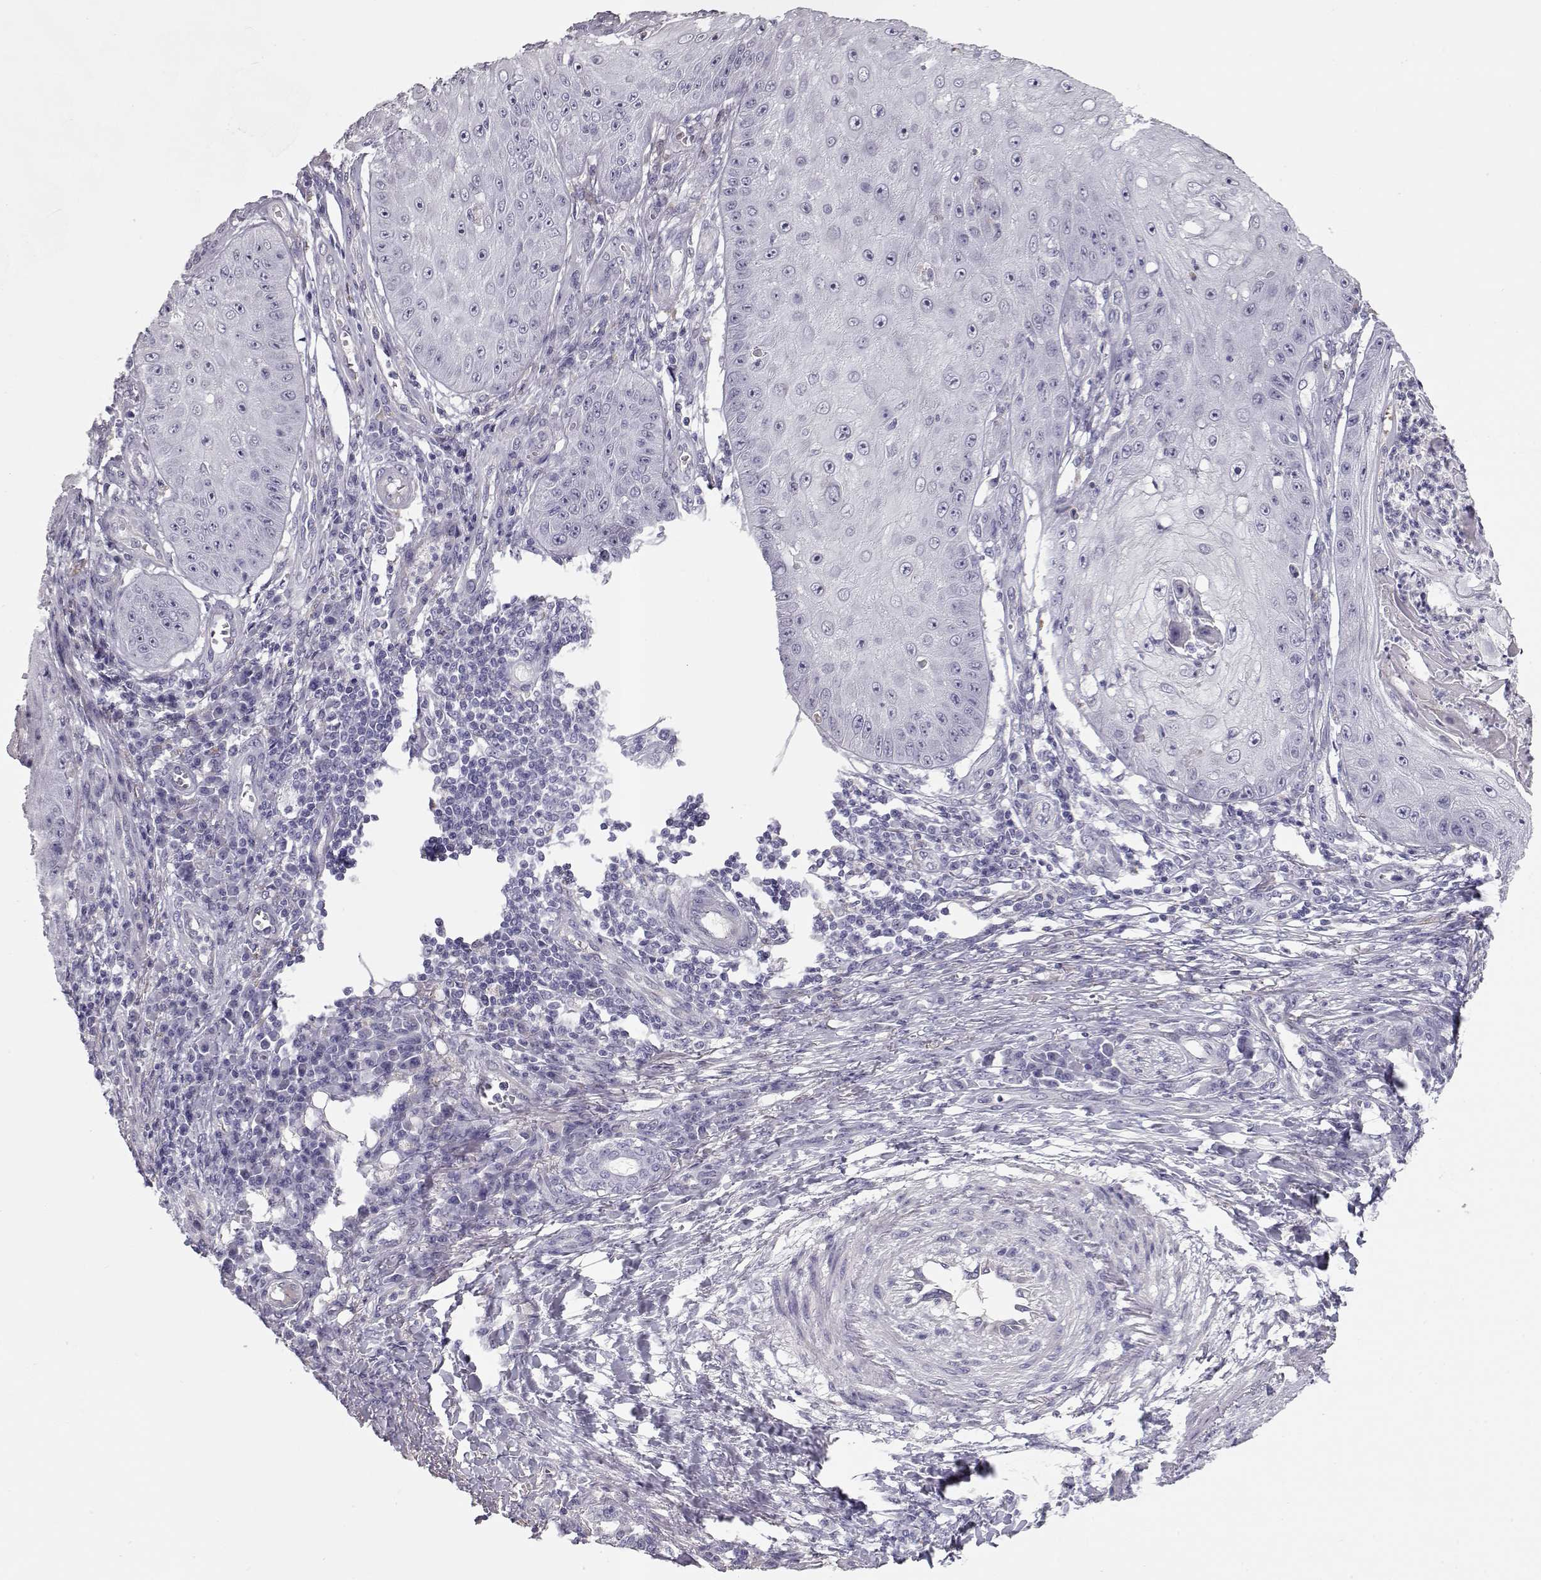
{"staining": {"intensity": "negative", "quantity": "none", "location": "none"}, "tissue": "skin cancer", "cell_type": "Tumor cells", "image_type": "cancer", "snomed": [{"axis": "morphology", "description": "Squamous cell carcinoma, NOS"}, {"axis": "topography", "description": "Skin"}], "caption": "A histopathology image of human skin cancer (squamous cell carcinoma) is negative for staining in tumor cells.", "gene": "SLC18A1", "patient": {"sex": "male", "age": 70}}